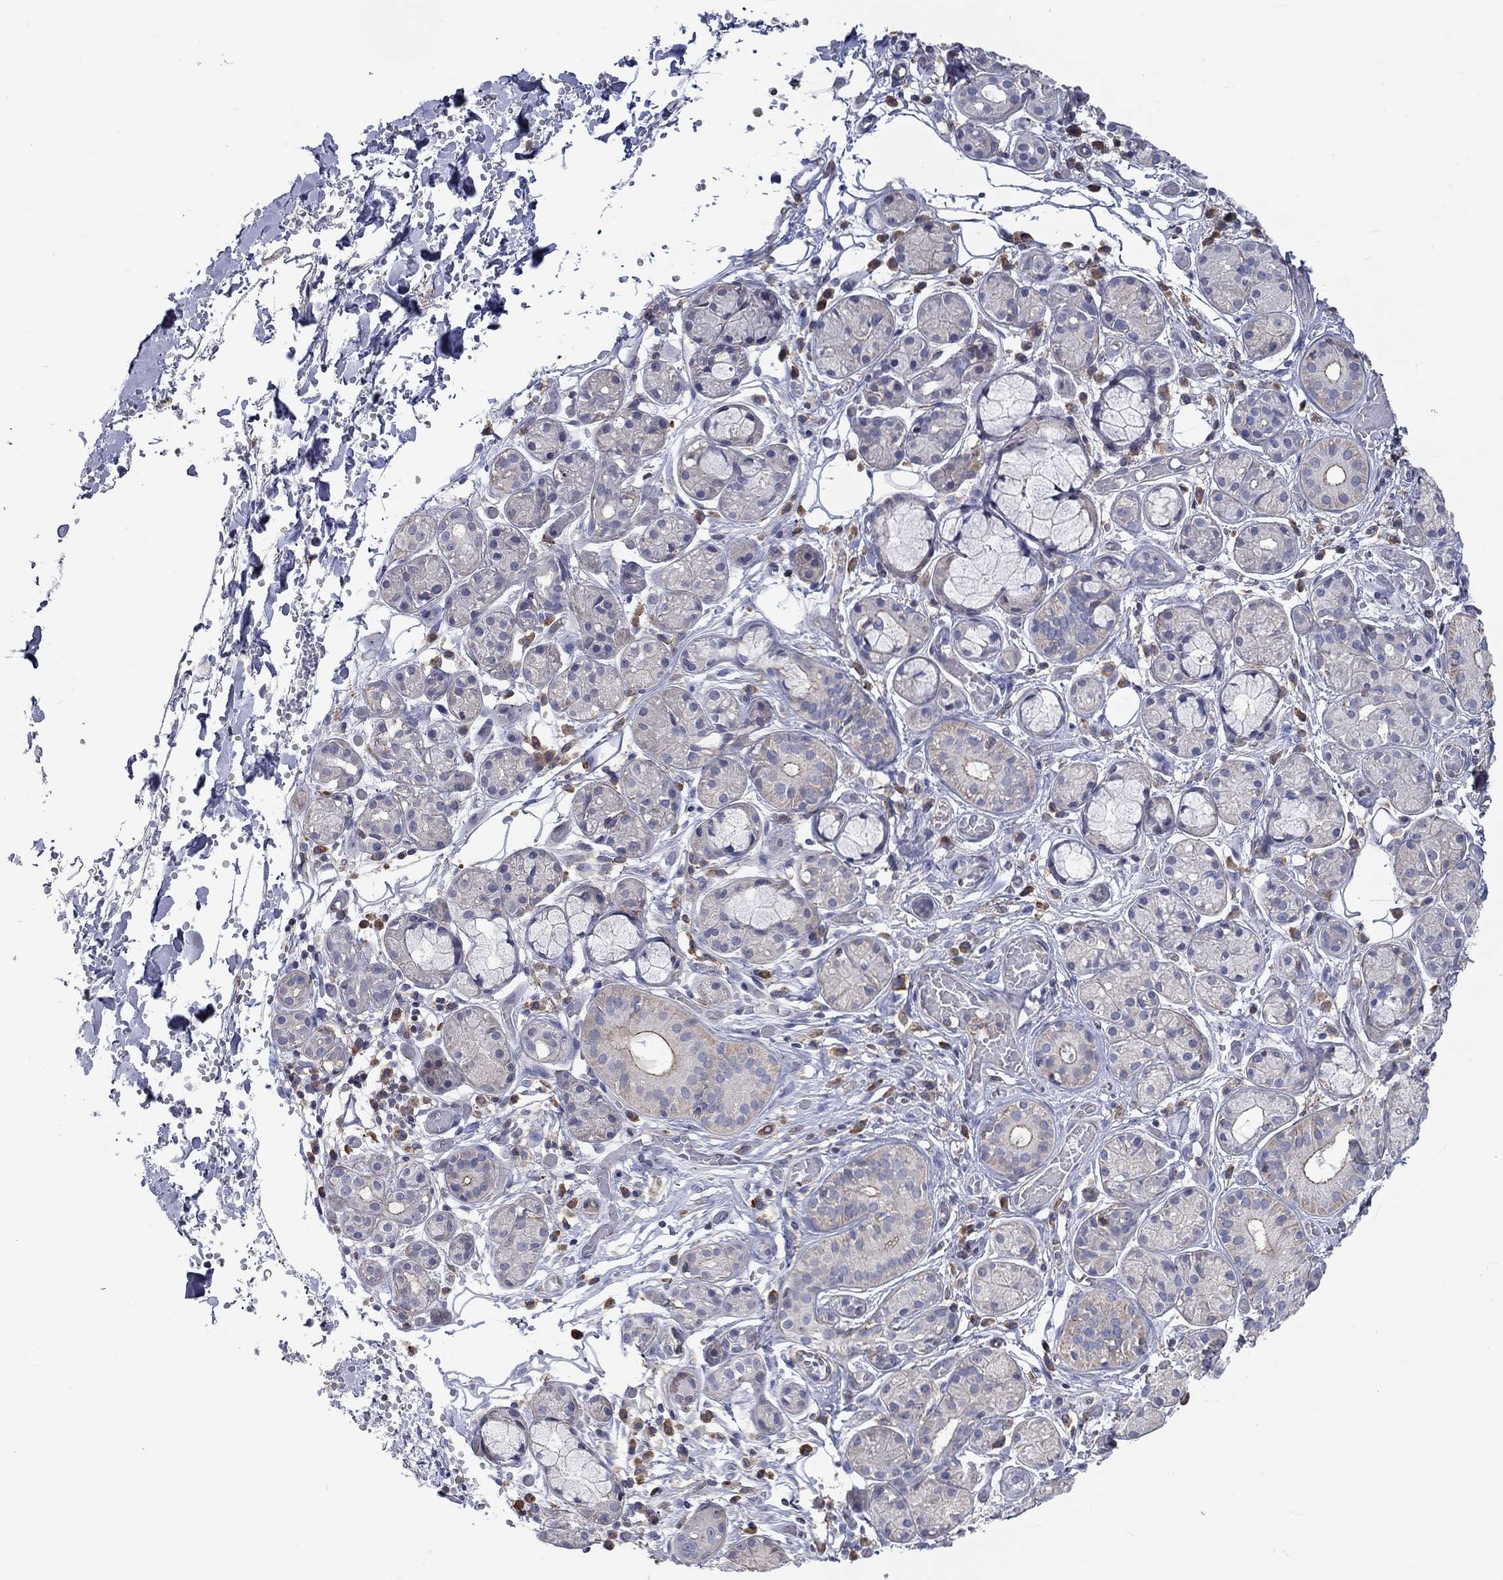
{"staining": {"intensity": "weak", "quantity": "<25%", "location": "cytoplasmic/membranous"}, "tissue": "salivary gland", "cell_type": "Glandular cells", "image_type": "normal", "snomed": [{"axis": "morphology", "description": "Normal tissue, NOS"}, {"axis": "topography", "description": "Salivary gland"}, {"axis": "topography", "description": "Peripheral nerve tissue"}], "caption": "Glandular cells are negative for protein expression in benign human salivary gland. The staining was performed using DAB to visualize the protein expression in brown, while the nuclei were stained in blue with hematoxylin (Magnification: 20x).", "gene": "PCDHGA10", "patient": {"sex": "male", "age": 71}}